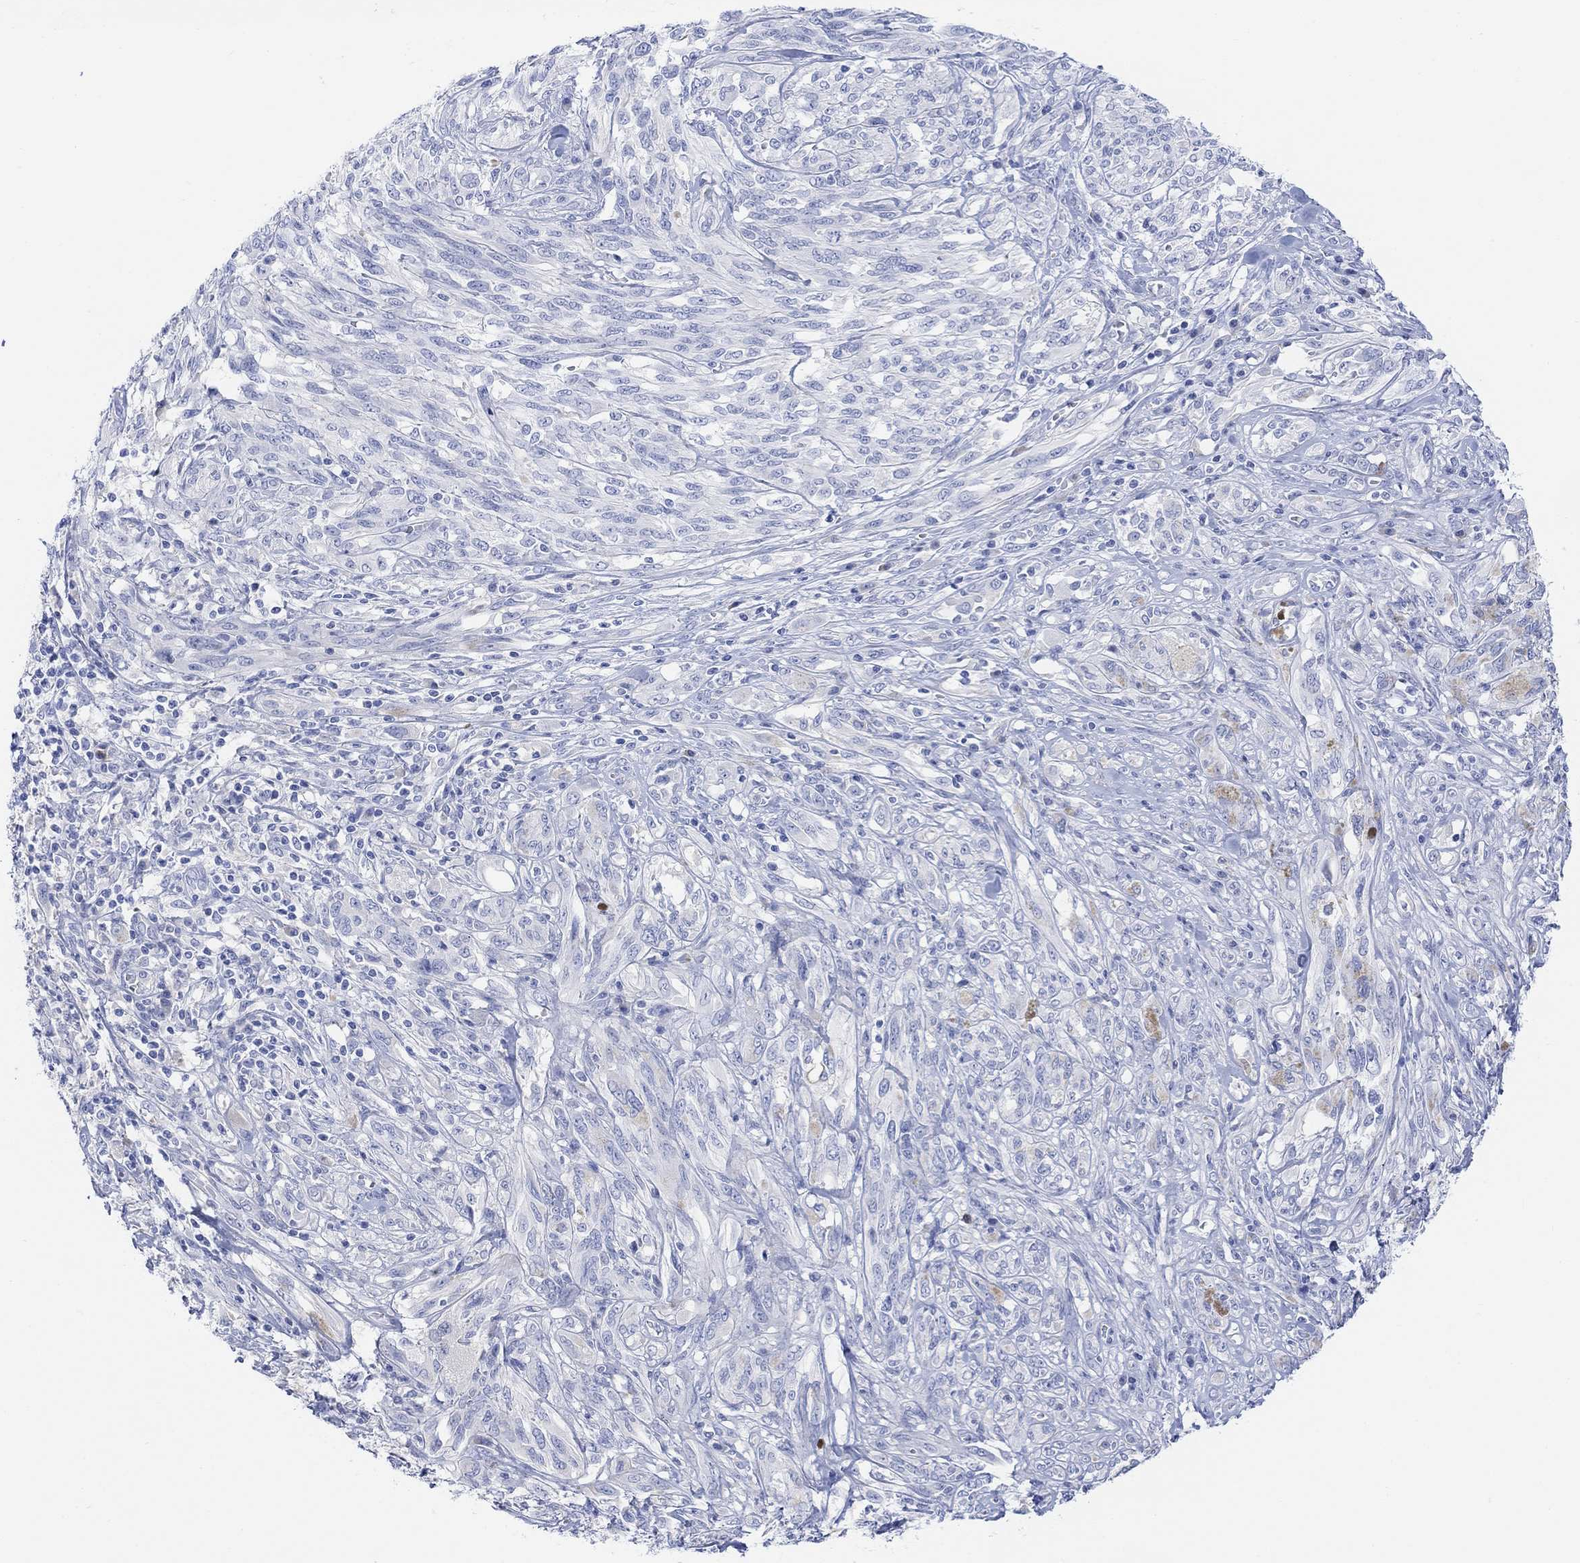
{"staining": {"intensity": "negative", "quantity": "none", "location": "none"}, "tissue": "melanoma", "cell_type": "Tumor cells", "image_type": "cancer", "snomed": [{"axis": "morphology", "description": "Malignant melanoma, NOS"}, {"axis": "topography", "description": "Skin"}], "caption": "Tumor cells show no significant protein expression in melanoma.", "gene": "GNG13", "patient": {"sex": "female", "age": 91}}